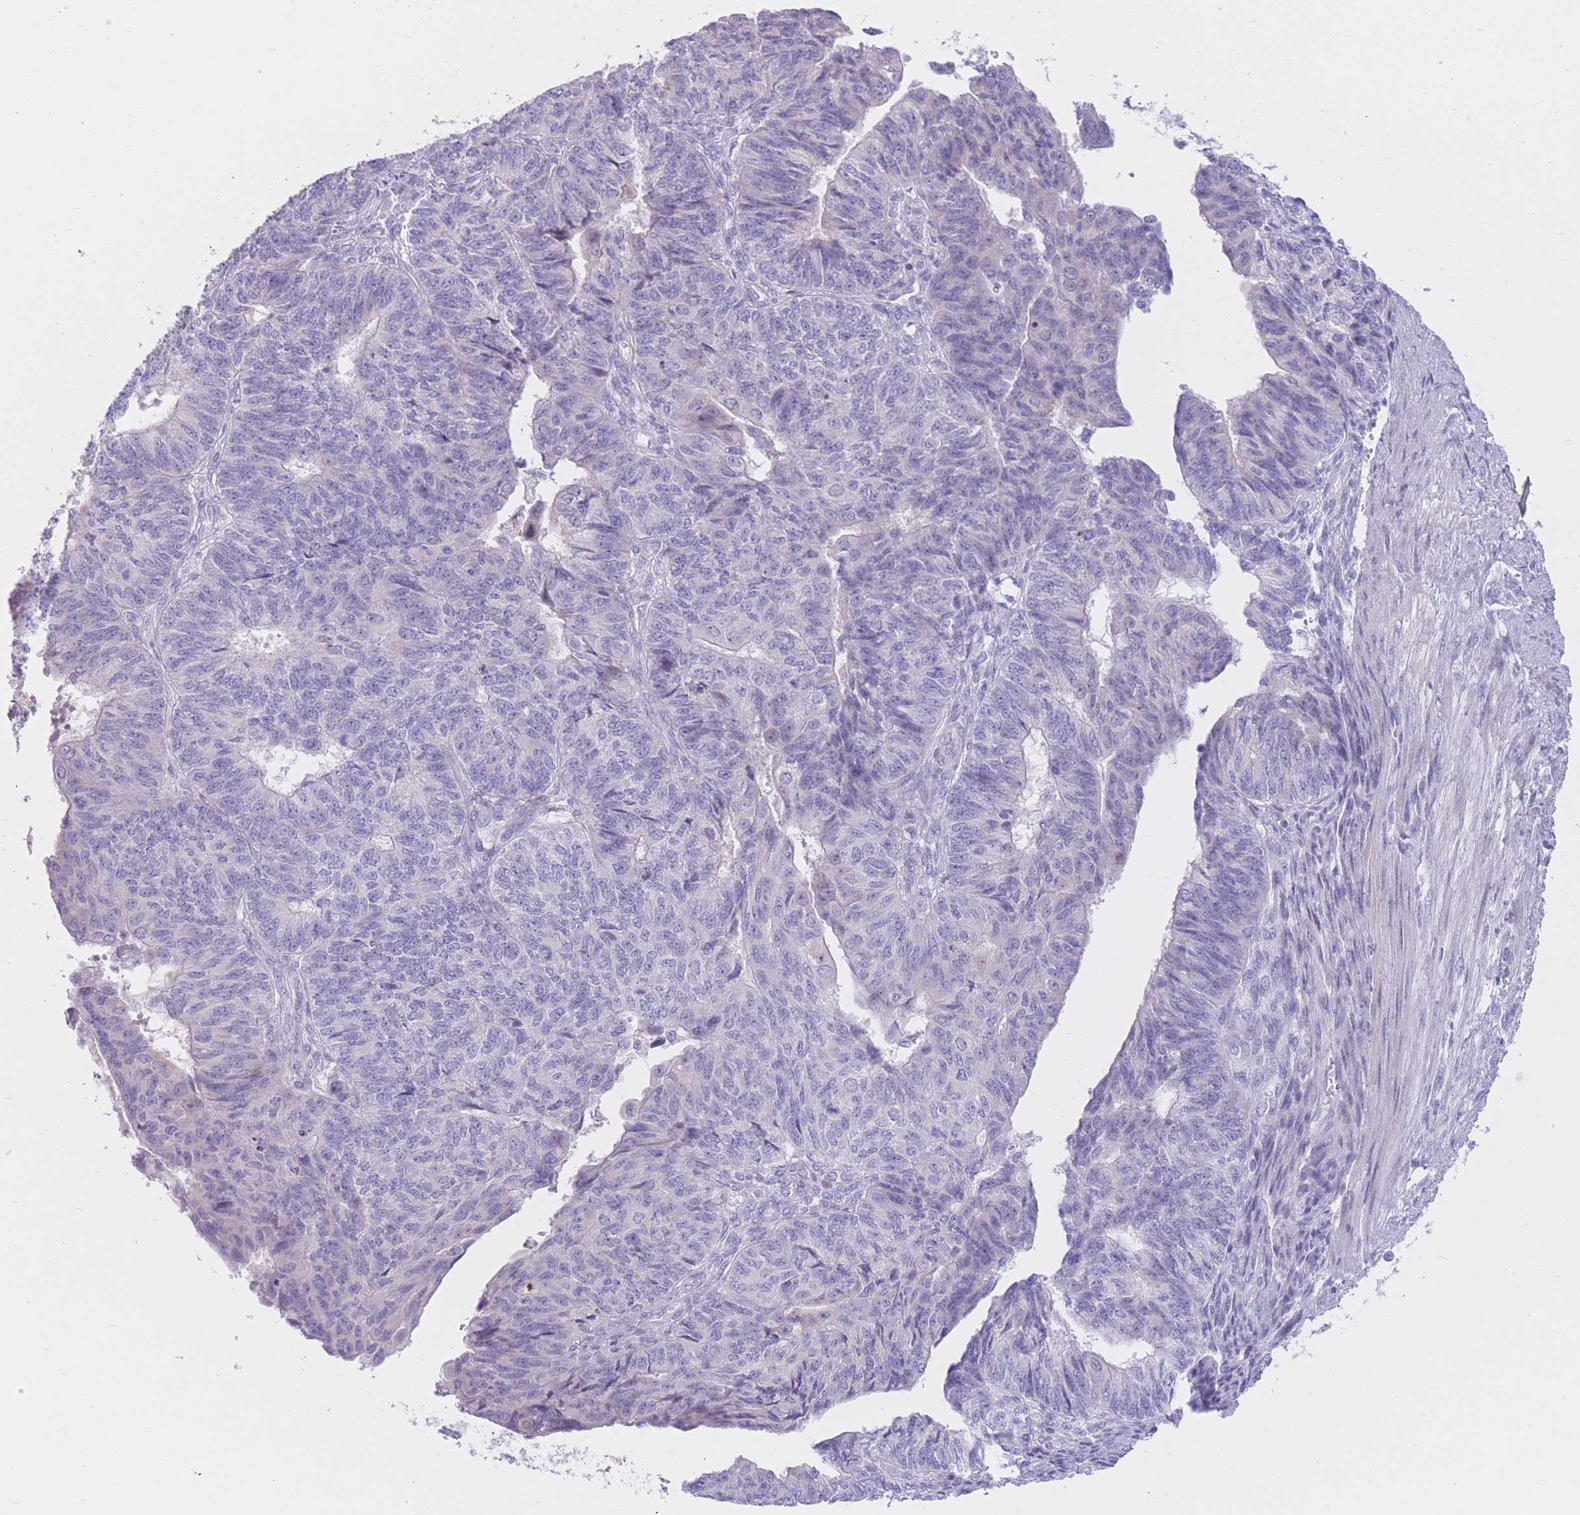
{"staining": {"intensity": "negative", "quantity": "none", "location": "none"}, "tissue": "endometrial cancer", "cell_type": "Tumor cells", "image_type": "cancer", "snomed": [{"axis": "morphology", "description": "Adenocarcinoma, NOS"}, {"axis": "topography", "description": "Endometrium"}], "caption": "Tumor cells are negative for brown protein staining in endometrial cancer (adenocarcinoma).", "gene": "RPL39L", "patient": {"sex": "female", "age": 32}}